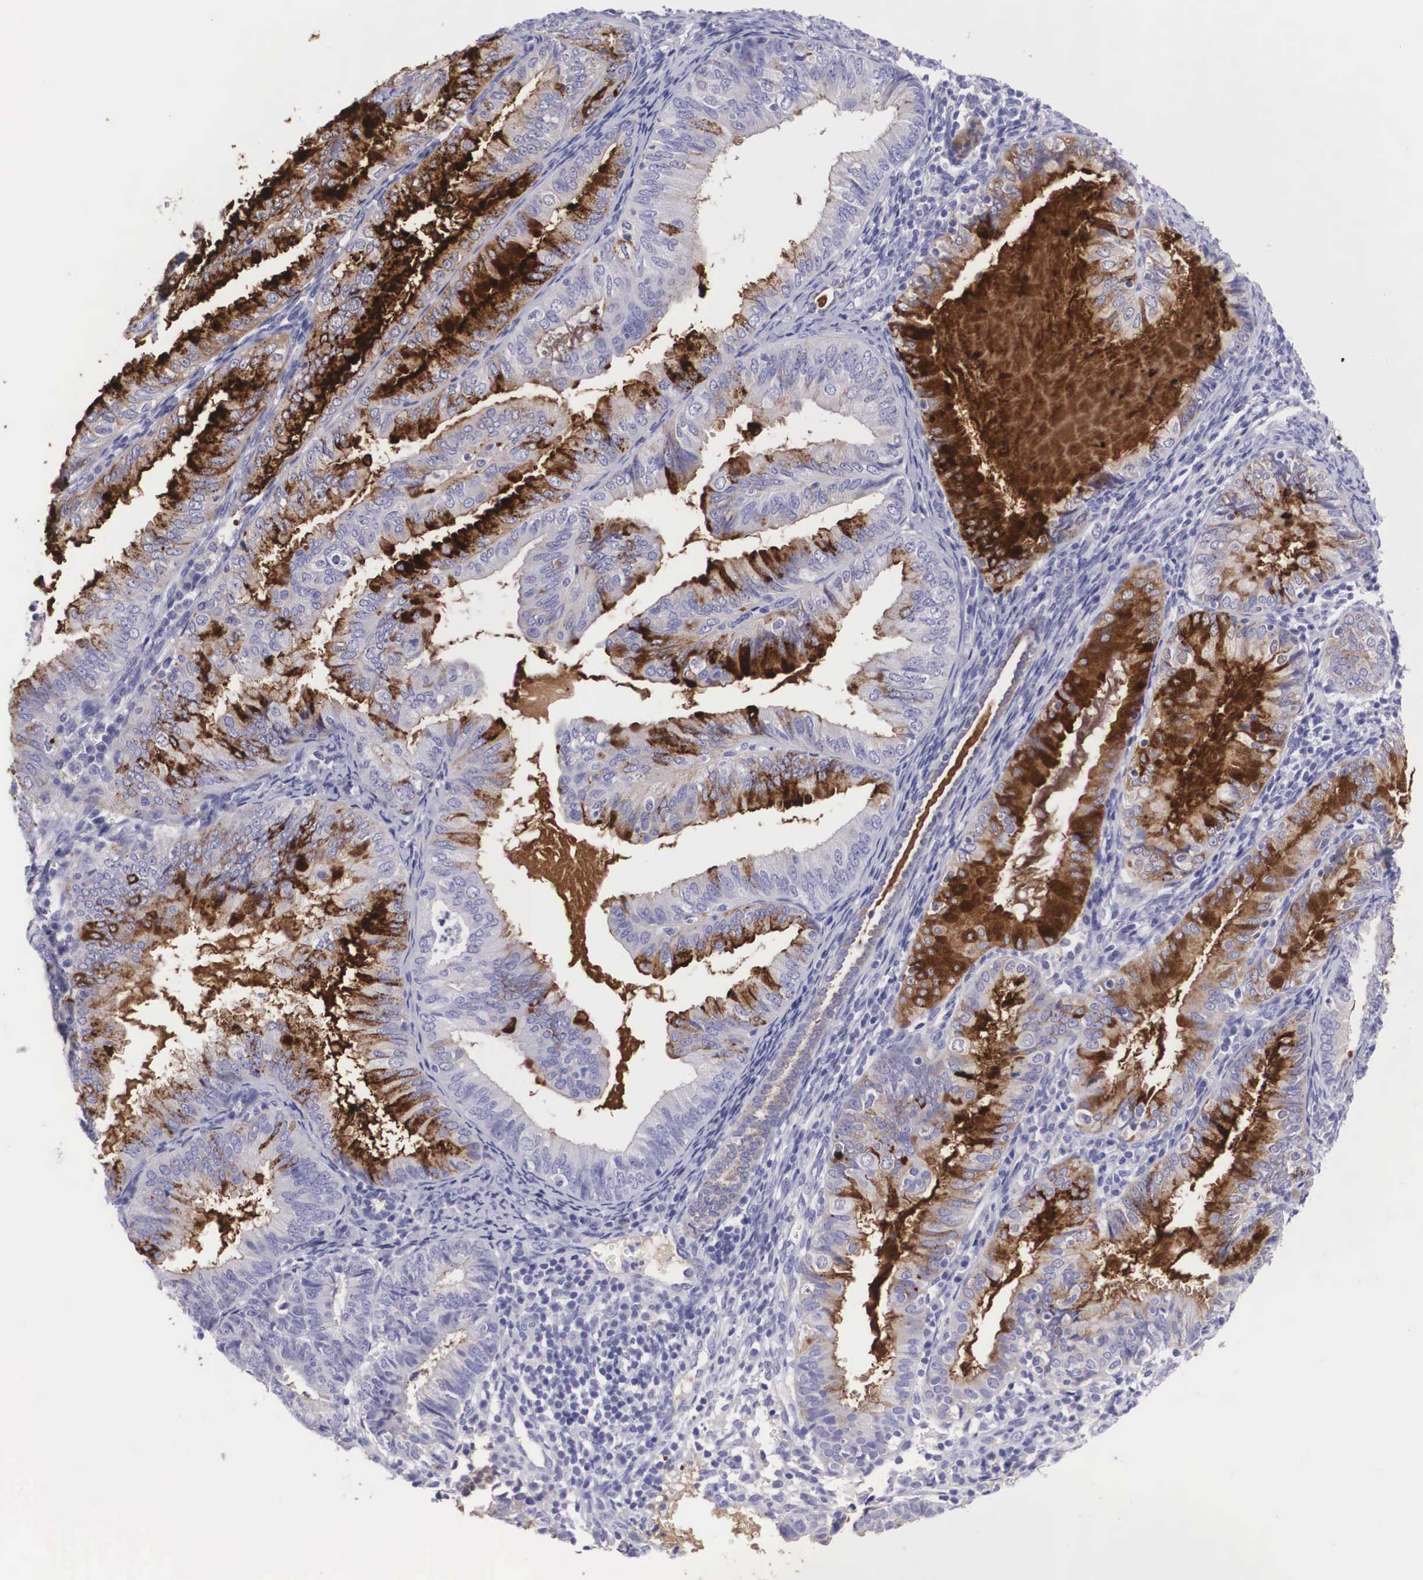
{"staining": {"intensity": "strong", "quantity": "<25%", "location": "cytoplasmic/membranous"}, "tissue": "endometrial cancer", "cell_type": "Tumor cells", "image_type": "cancer", "snomed": [{"axis": "morphology", "description": "Adenocarcinoma, NOS"}, {"axis": "topography", "description": "Endometrium"}], "caption": "Endometrial cancer tissue reveals strong cytoplasmic/membranous staining in approximately <25% of tumor cells, visualized by immunohistochemistry.", "gene": "CLU", "patient": {"sex": "female", "age": 66}}